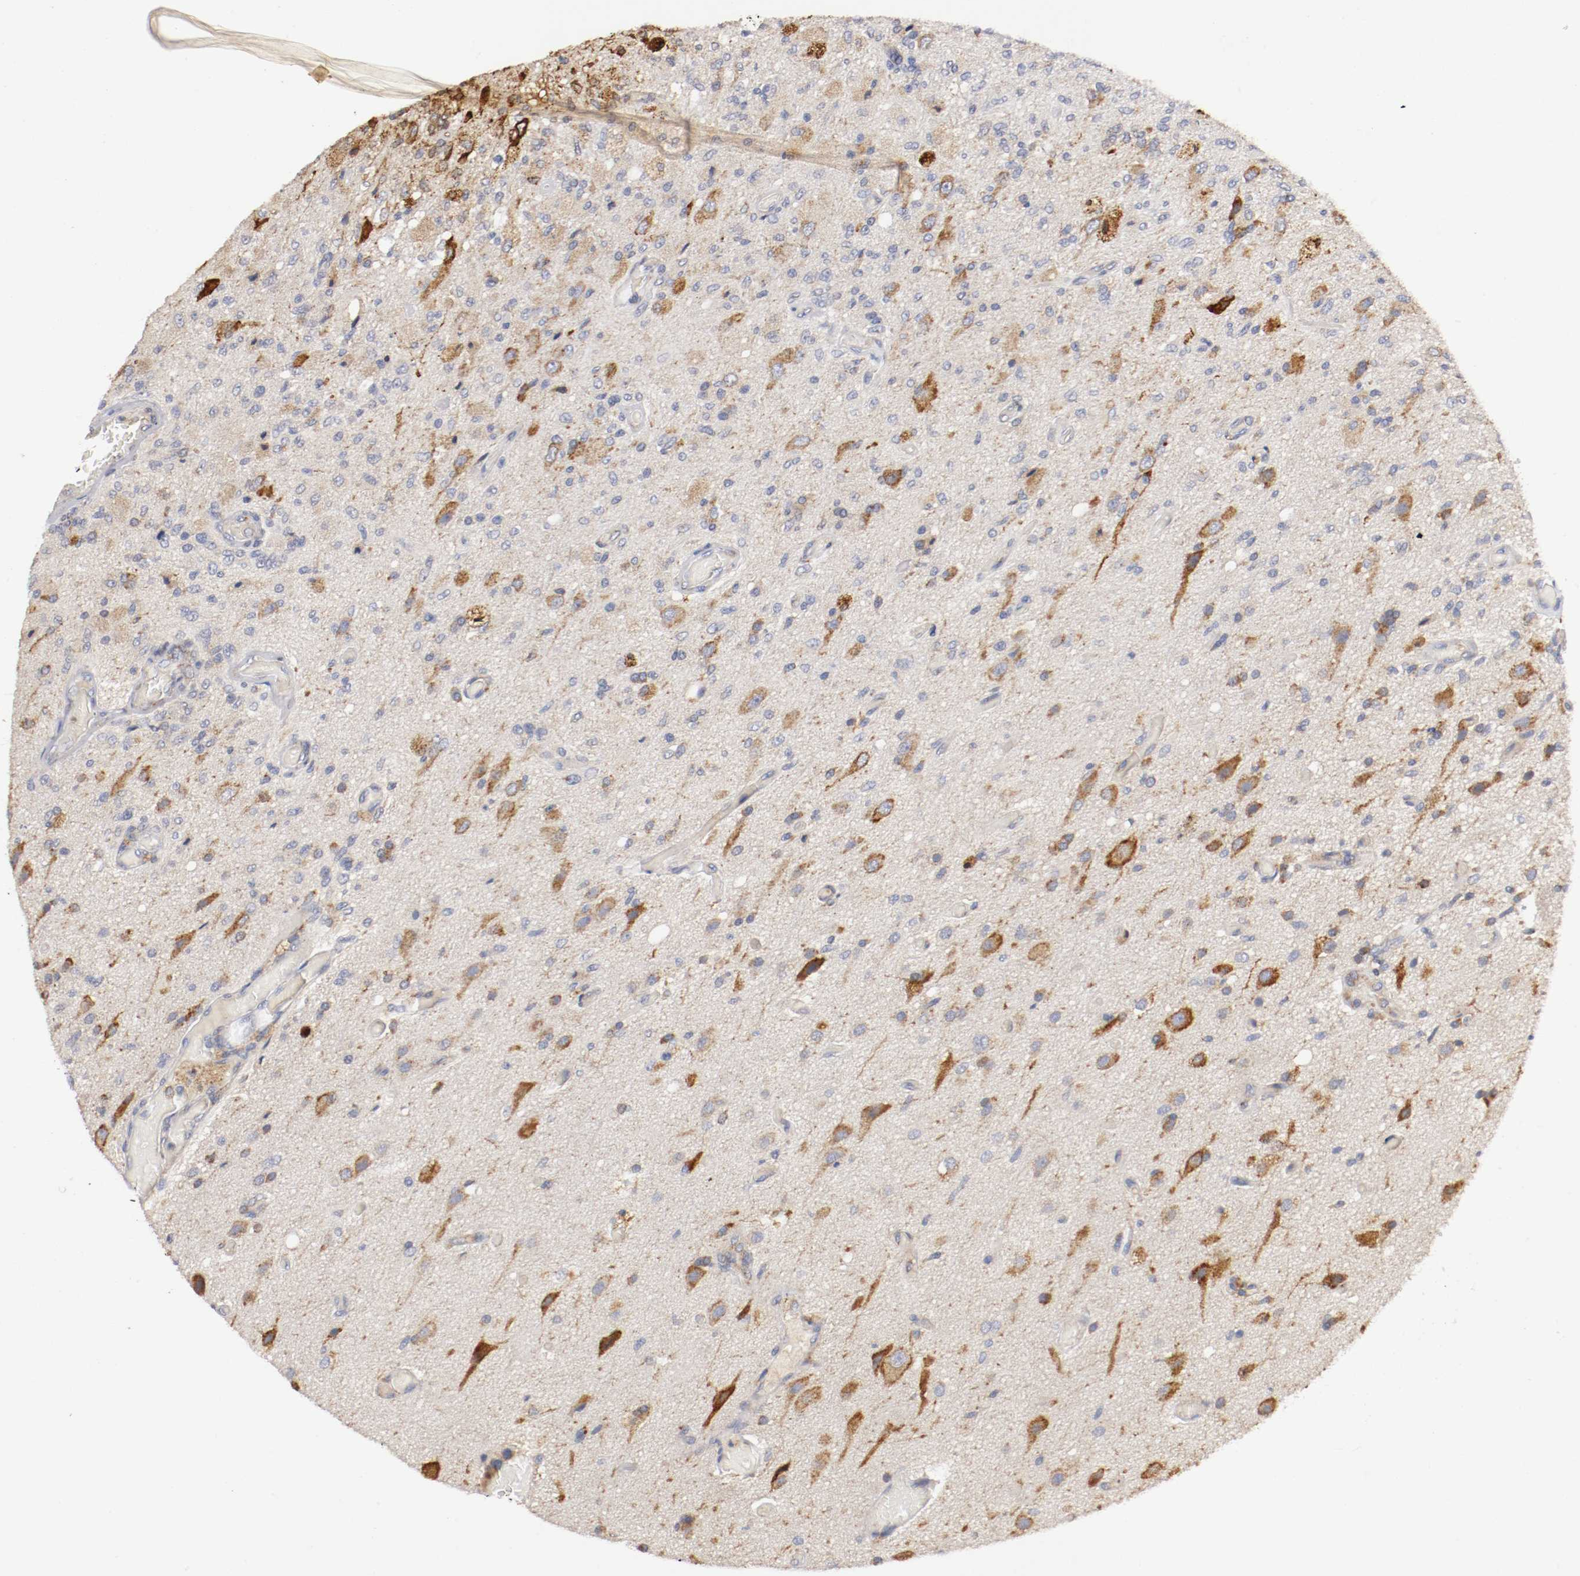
{"staining": {"intensity": "moderate", "quantity": ">75%", "location": "cytoplasmic/membranous"}, "tissue": "glioma", "cell_type": "Tumor cells", "image_type": "cancer", "snomed": [{"axis": "morphology", "description": "Normal tissue, NOS"}, {"axis": "morphology", "description": "Glioma, malignant, High grade"}, {"axis": "topography", "description": "Cerebral cortex"}], "caption": "This image demonstrates immunohistochemistry staining of malignant high-grade glioma, with medium moderate cytoplasmic/membranous expression in about >75% of tumor cells.", "gene": "TRAF2", "patient": {"sex": "male", "age": 77}}